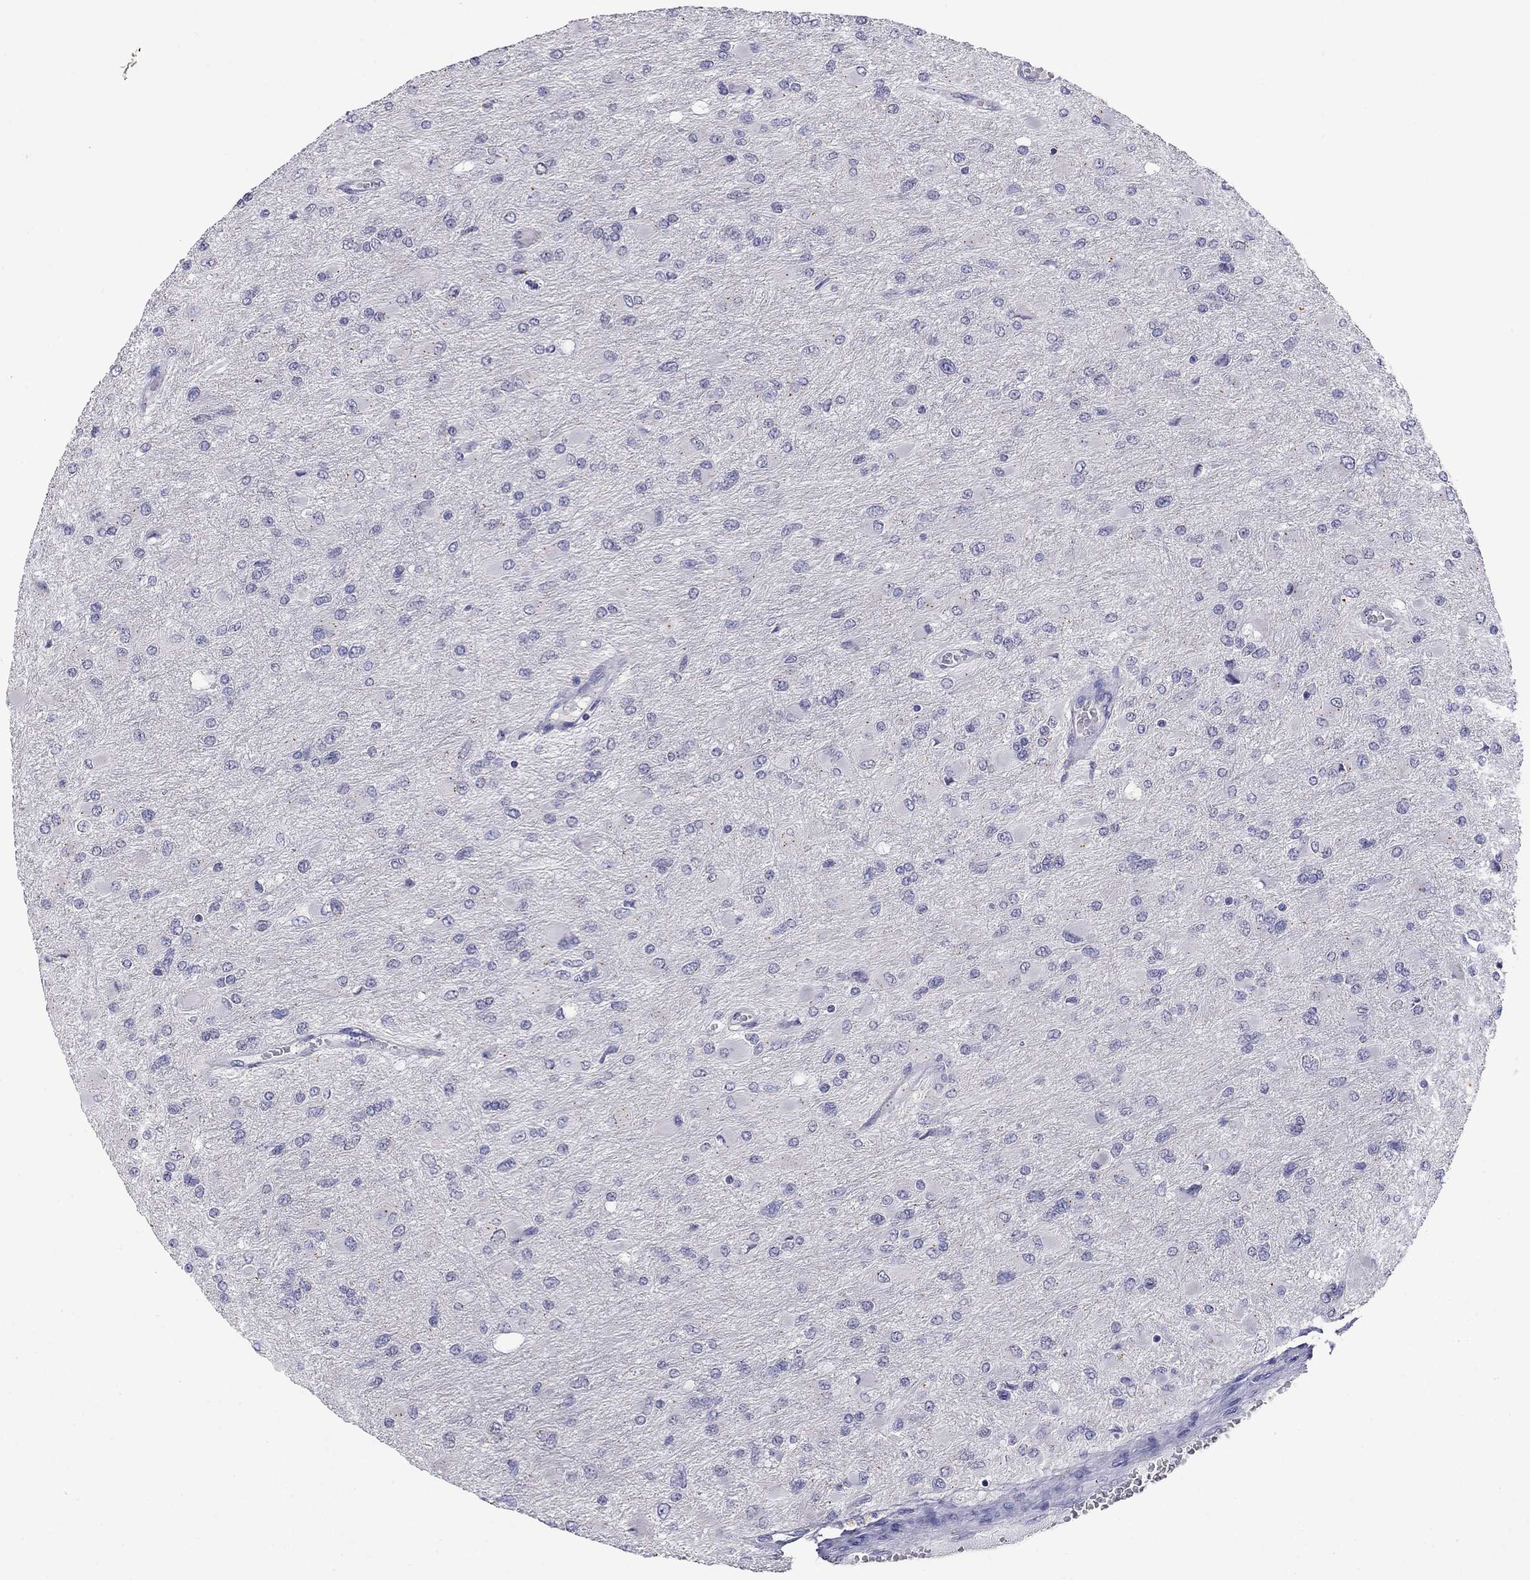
{"staining": {"intensity": "negative", "quantity": "none", "location": "none"}, "tissue": "glioma", "cell_type": "Tumor cells", "image_type": "cancer", "snomed": [{"axis": "morphology", "description": "Glioma, malignant, High grade"}, {"axis": "topography", "description": "Cerebral cortex"}], "caption": "Immunohistochemistry (IHC) photomicrograph of human malignant glioma (high-grade) stained for a protein (brown), which shows no staining in tumor cells.", "gene": "WNK3", "patient": {"sex": "female", "age": 36}}